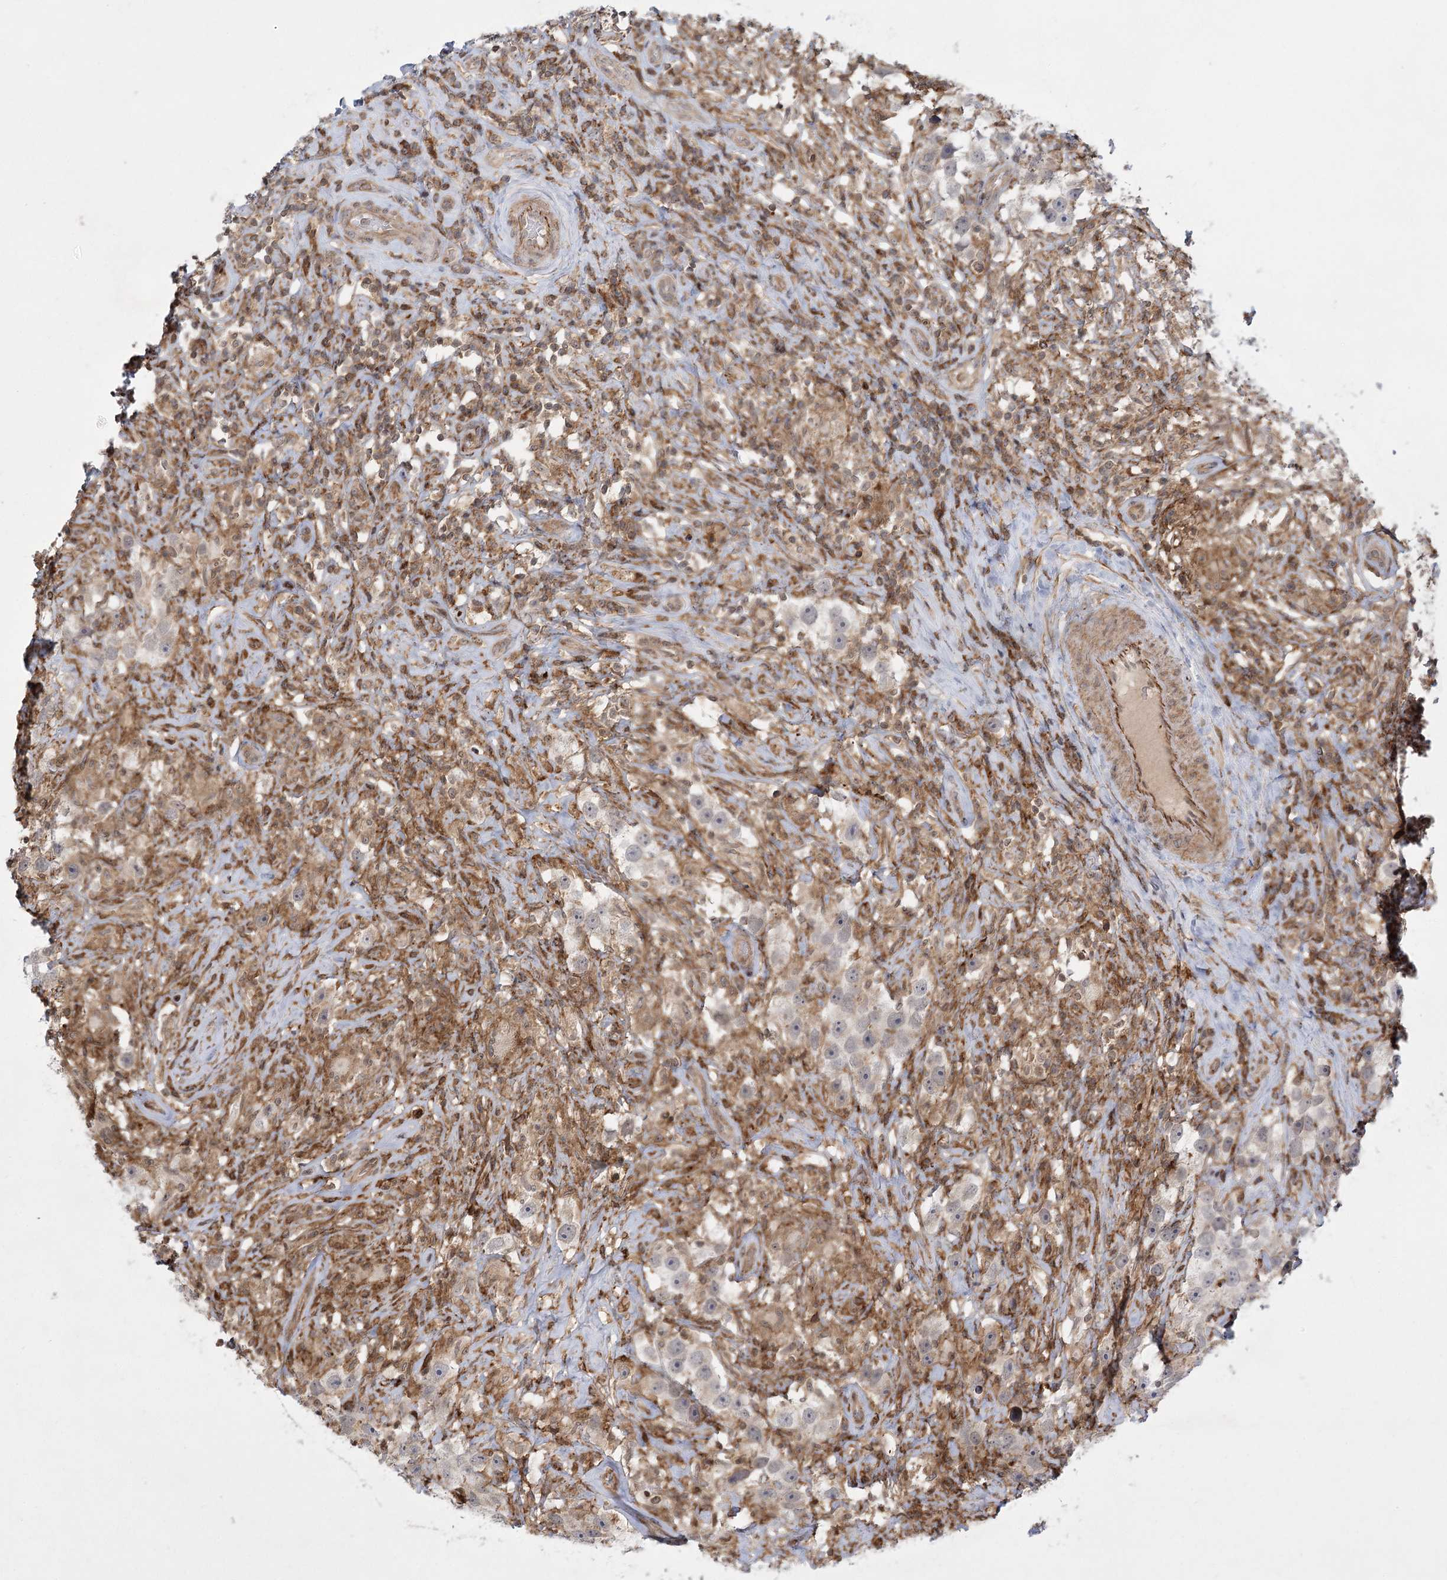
{"staining": {"intensity": "negative", "quantity": "none", "location": "none"}, "tissue": "testis cancer", "cell_type": "Tumor cells", "image_type": "cancer", "snomed": [{"axis": "morphology", "description": "Seminoma, NOS"}, {"axis": "topography", "description": "Testis"}], "caption": "A photomicrograph of testis seminoma stained for a protein exhibits no brown staining in tumor cells.", "gene": "MEPE", "patient": {"sex": "male", "age": 49}}